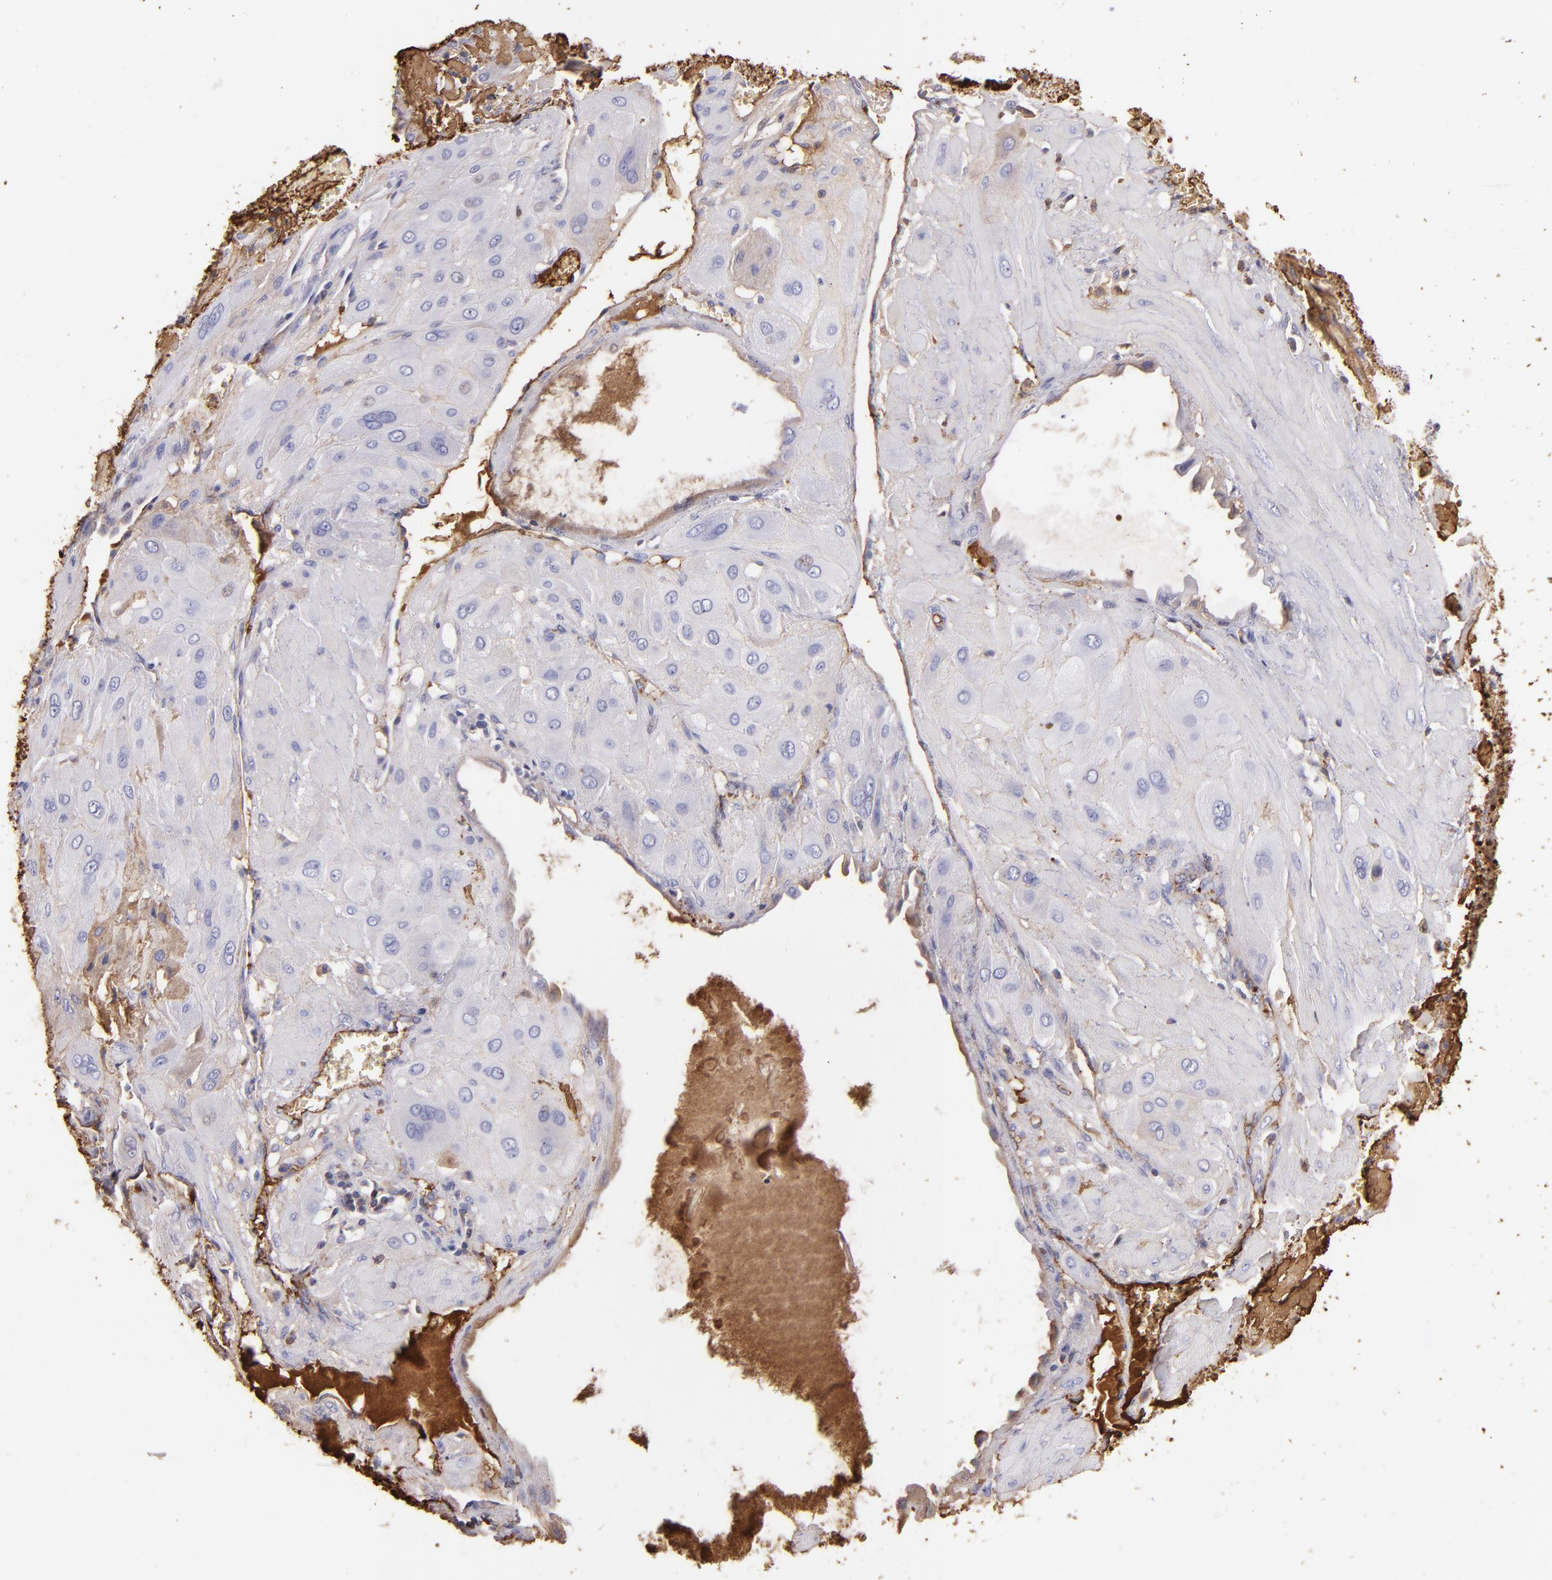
{"staining": {"intensity": "moderate", "quantity": "25%-75%", "location": "cytoplasmic/membranous"}, "tissue": "cervical cancer", "cell_type": "Tumor cells", "image_type": "cancer", "snomed": [{"axis": "morphology", "description": "Squamous cell carcinoma, NOS"}, {"axis": "topography", "description": "Cervix"}], "caption": "Immunohistochemistry photomicrograph of neoplastic tissue: cervical cancer (squamous cell carcinoma) stained using IHC shows medium levels of moderate protein expression localized specifically in the cytoplasmic/membranous of tumor cells, appearing as a cytoplasmic/membranous brown color.", "gene": "FGB", "patient": {"sex": "female", "age": 34}}